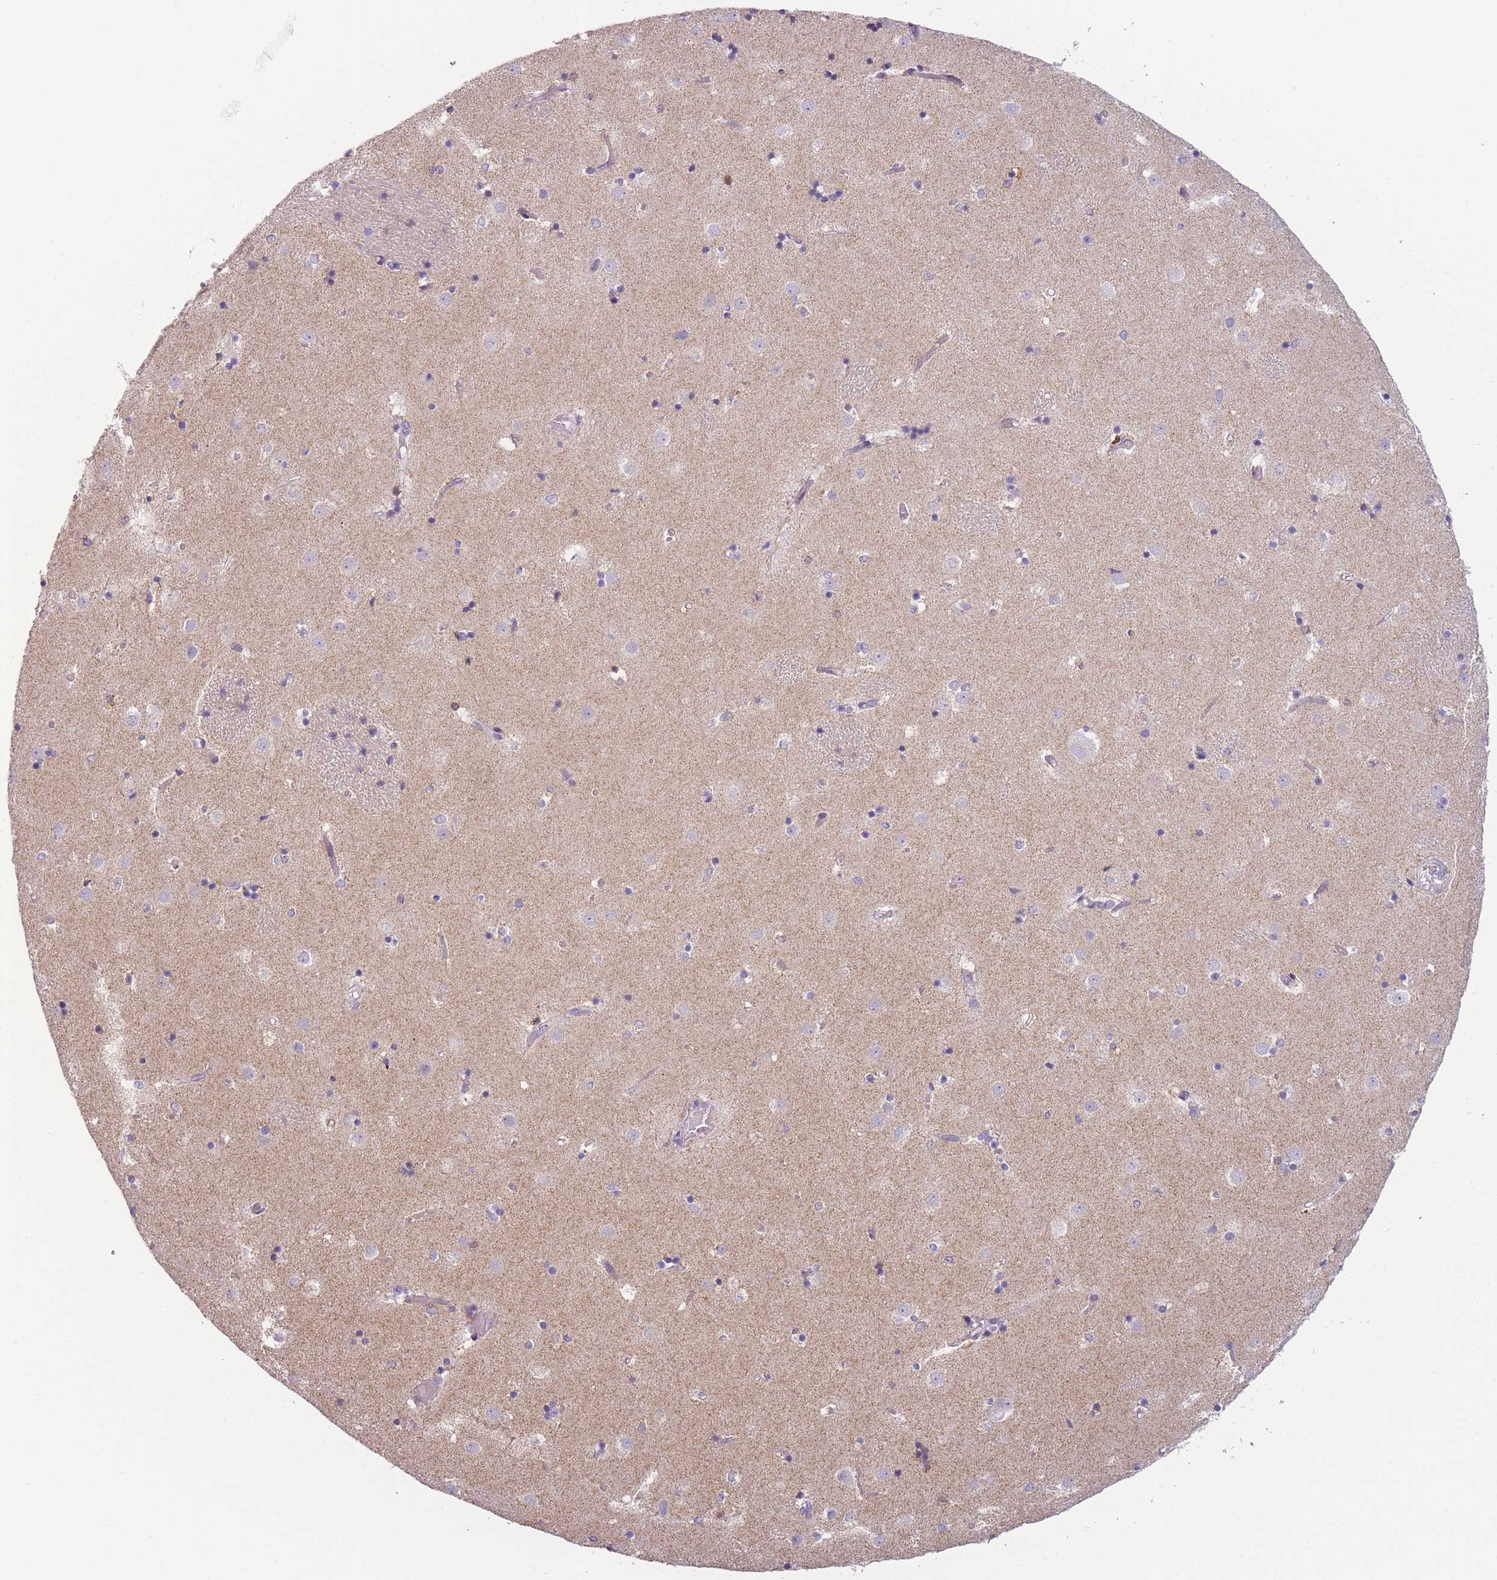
{"staining": {"intensity": "weak", "quantity": "<25%", "location": "cytoplasmic/membranous"}, "tissue": "caudate", "cell_type": "Glial cells", "image_type": "normal", "snomed": [{"axis": "morphology", "description": "Normal tissue, NOS"}, {"axis": "topography", "description": "Lateral ventricle wall"}], "caption": "Immunohistochemistry of unremarkable caudate shows no expression in glial cells. (Brightfield microscopy of DAB IHC at high magnification).", "gene": "PRAM1", "patient": {"sex": "female", "age": 52}}